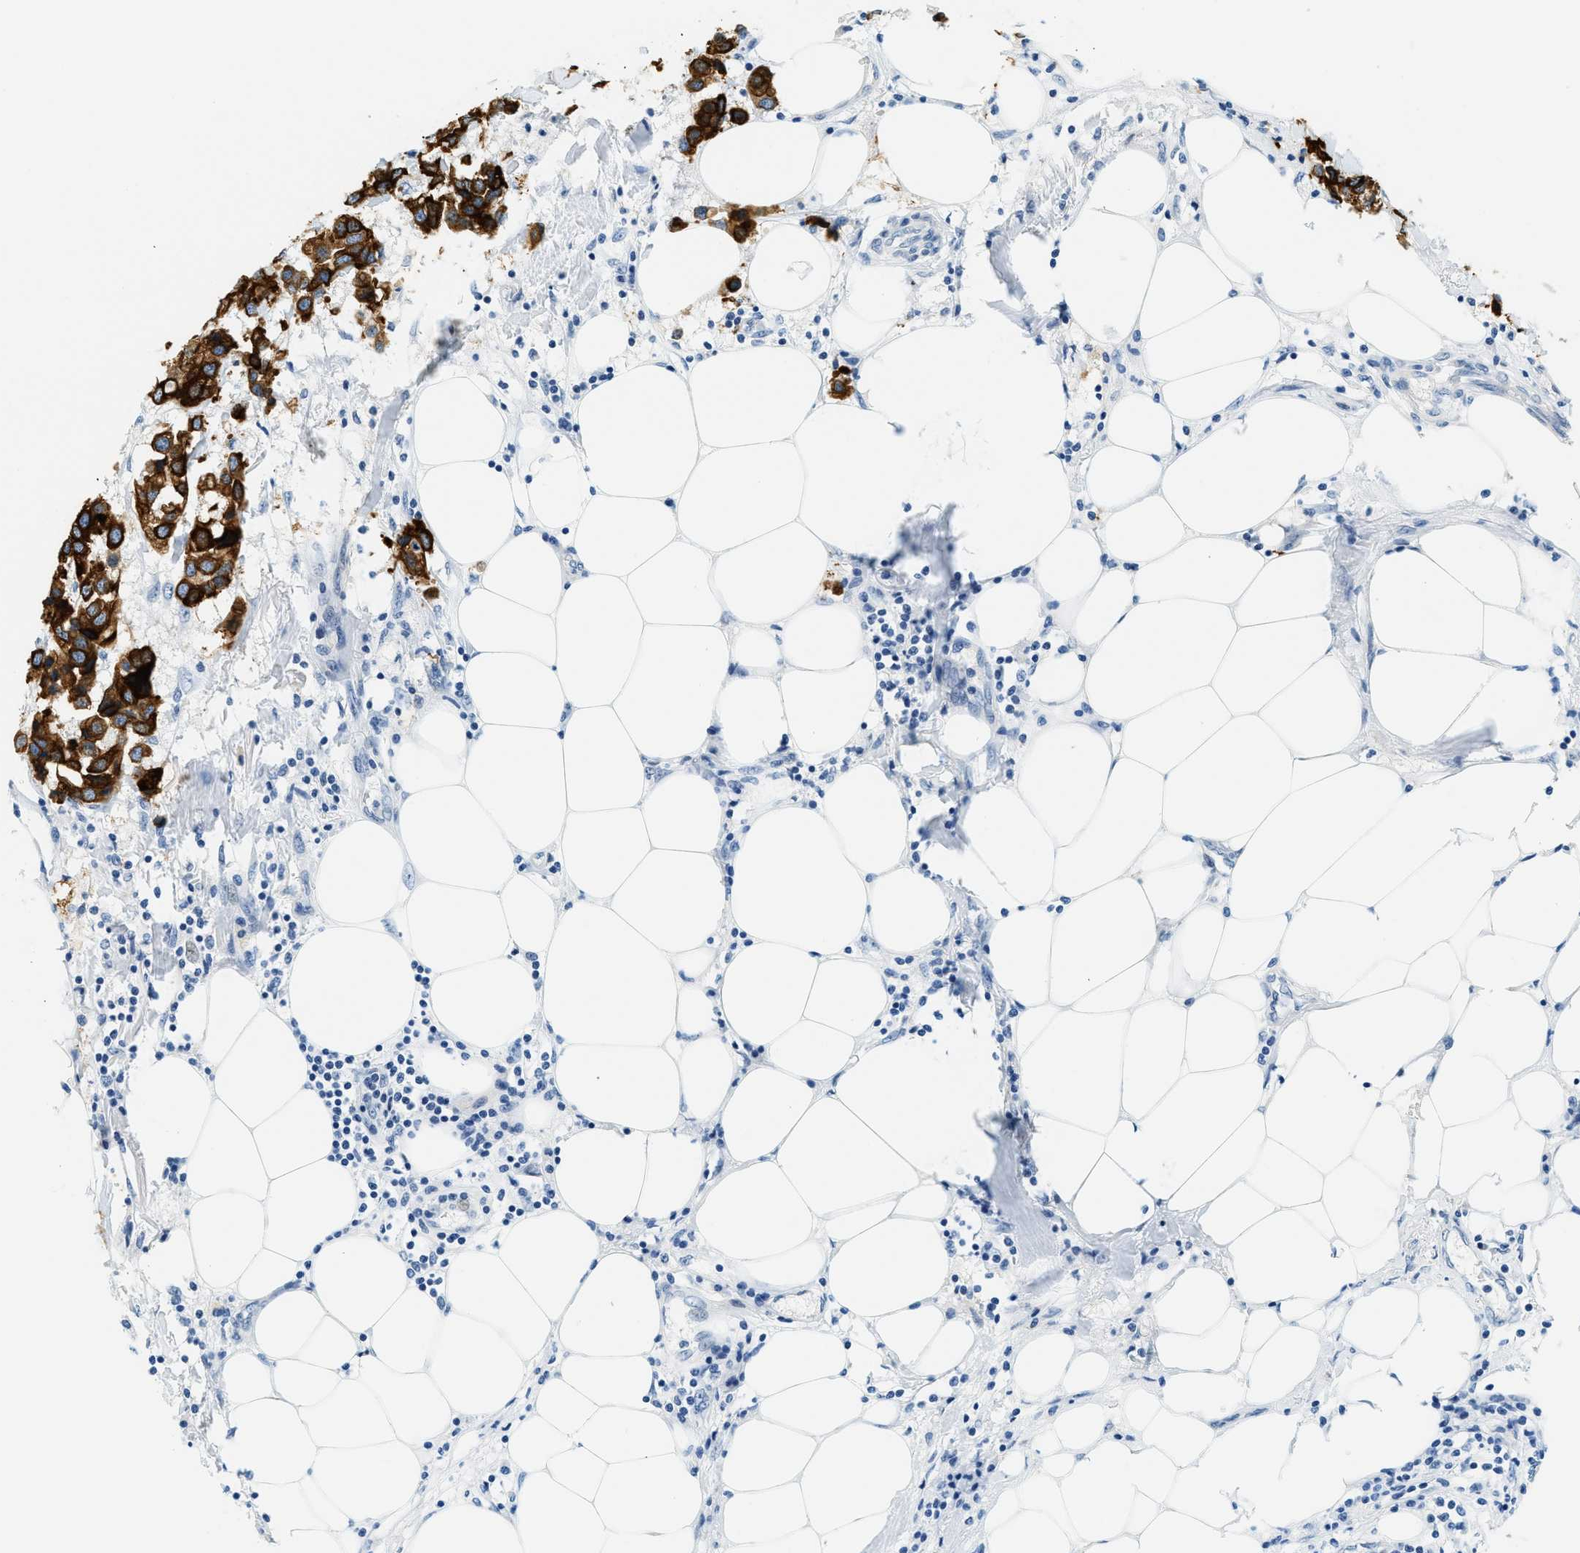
{"staining": {"intensity": "strong", "quantity": "25%-75%", "location": "cytoplasmic/membranous"}, "tissue": "breast cancer", "cell_type": "Tumor cells", "image_type": "cancer", "snomed": [{"axis": "morphology", "description": "Duct carcinoma"}, {"axis": "topography", "description": "Breast"}], "caption": "Protein analysis of breast infiltrating ductal carcinoma tissue shows strong cytoplasmic/membranous positivity in approximately 25%-75% of tumor cells.", "gene": "CYP4X1", "patient": {"sex": "female", "age": 80}}